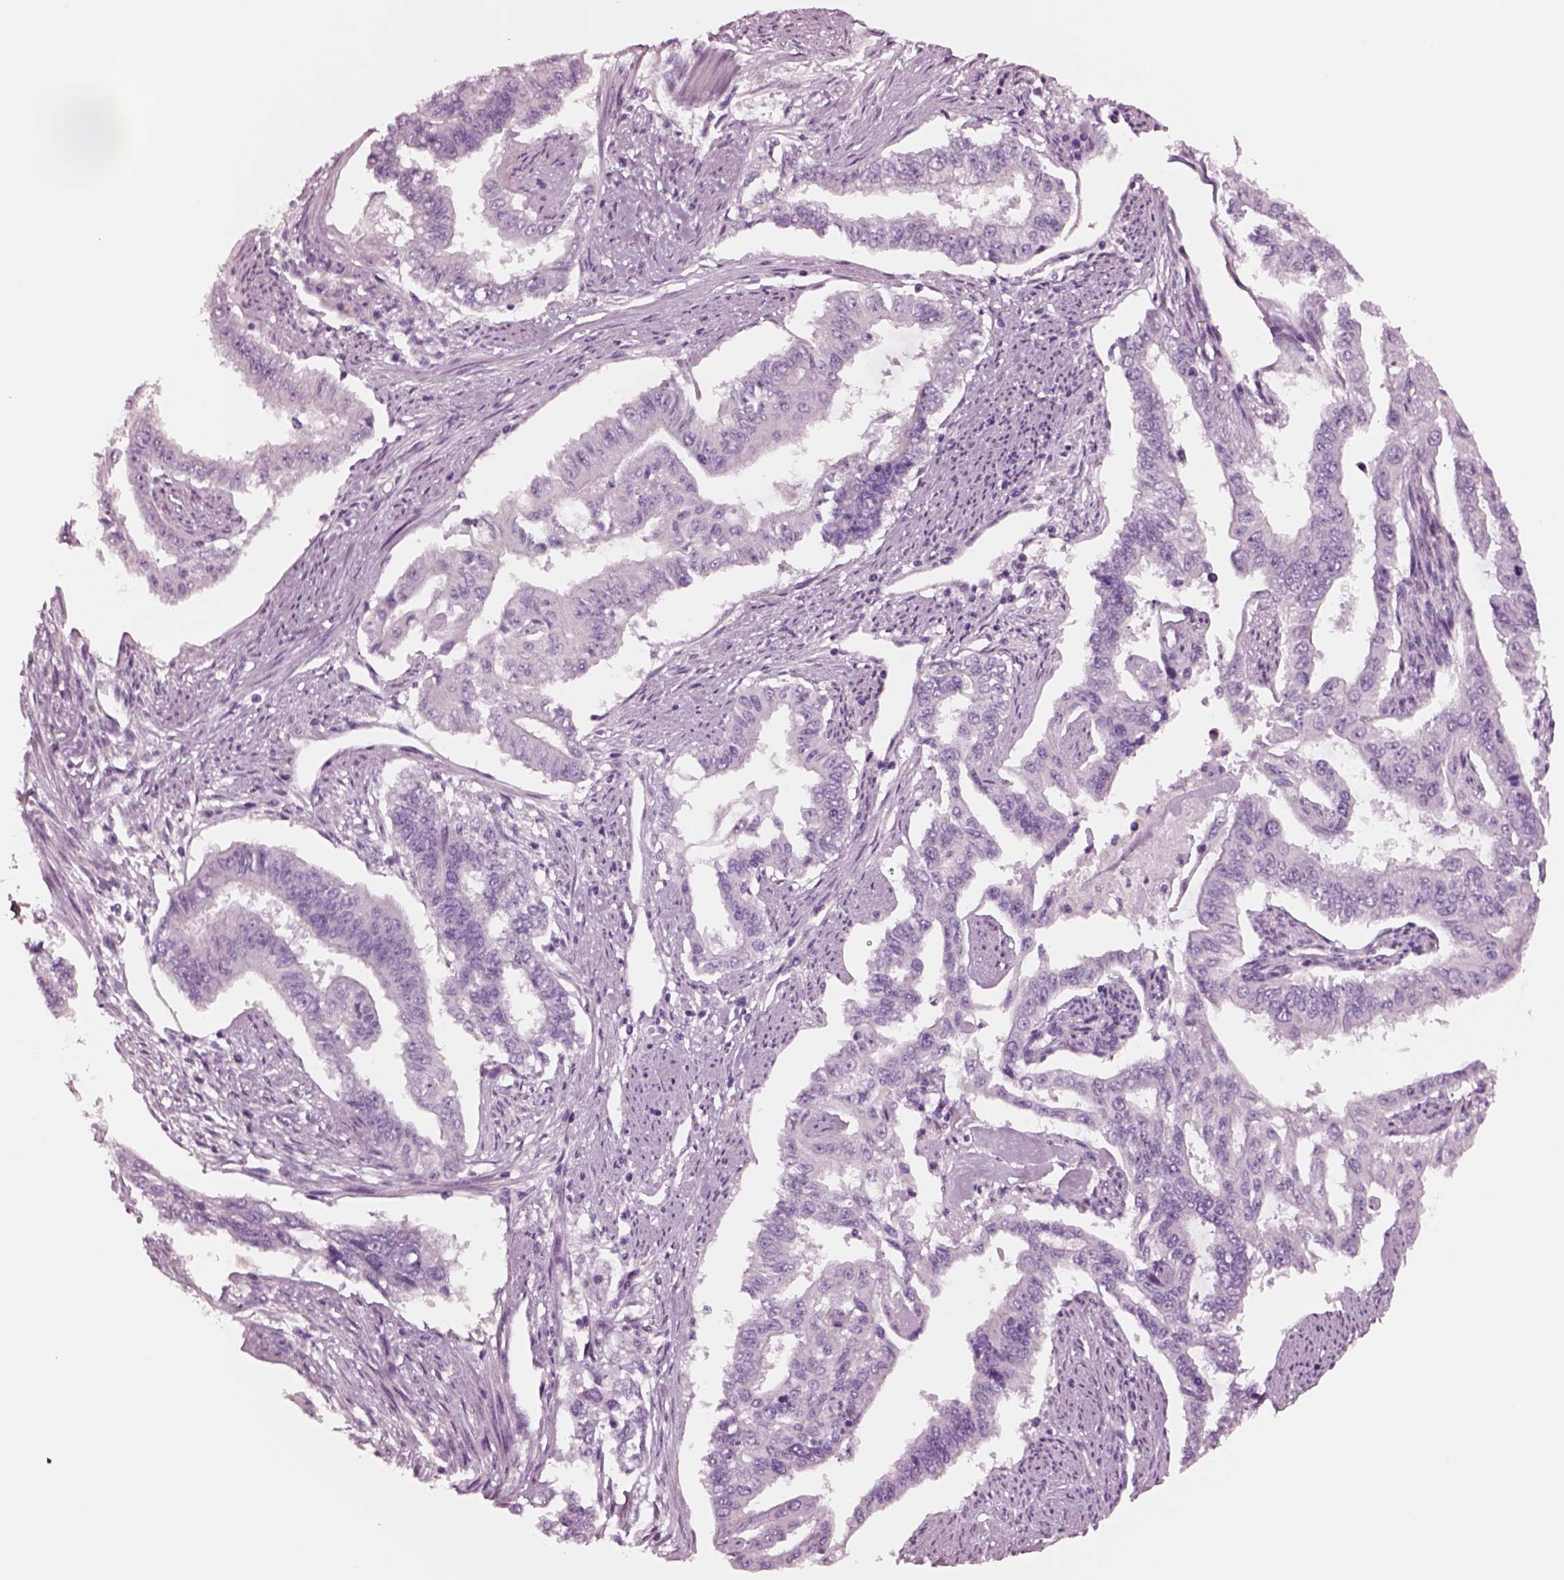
{"staining": {"intensity": "negative", "quantity": "none", "location": "none"}, "tissue": "endometrial cancer", "cell_type": "Tumor cells", "image_type": "cancer", "snomed": [{"axis": "morphology", "description": "Adenocarcinoma, NOS"}, {"axis": "topography", "description": "Uterus"}], "caption": "There is no significant staining in tumor cells of endometrial cancer (adenocarcinoma). (Brightfield microscopy of DAB immunohistochemistry (IHC) at high magnification).", "gene": "NMRK2", "patient": {"sex": "female", "age": 59}}